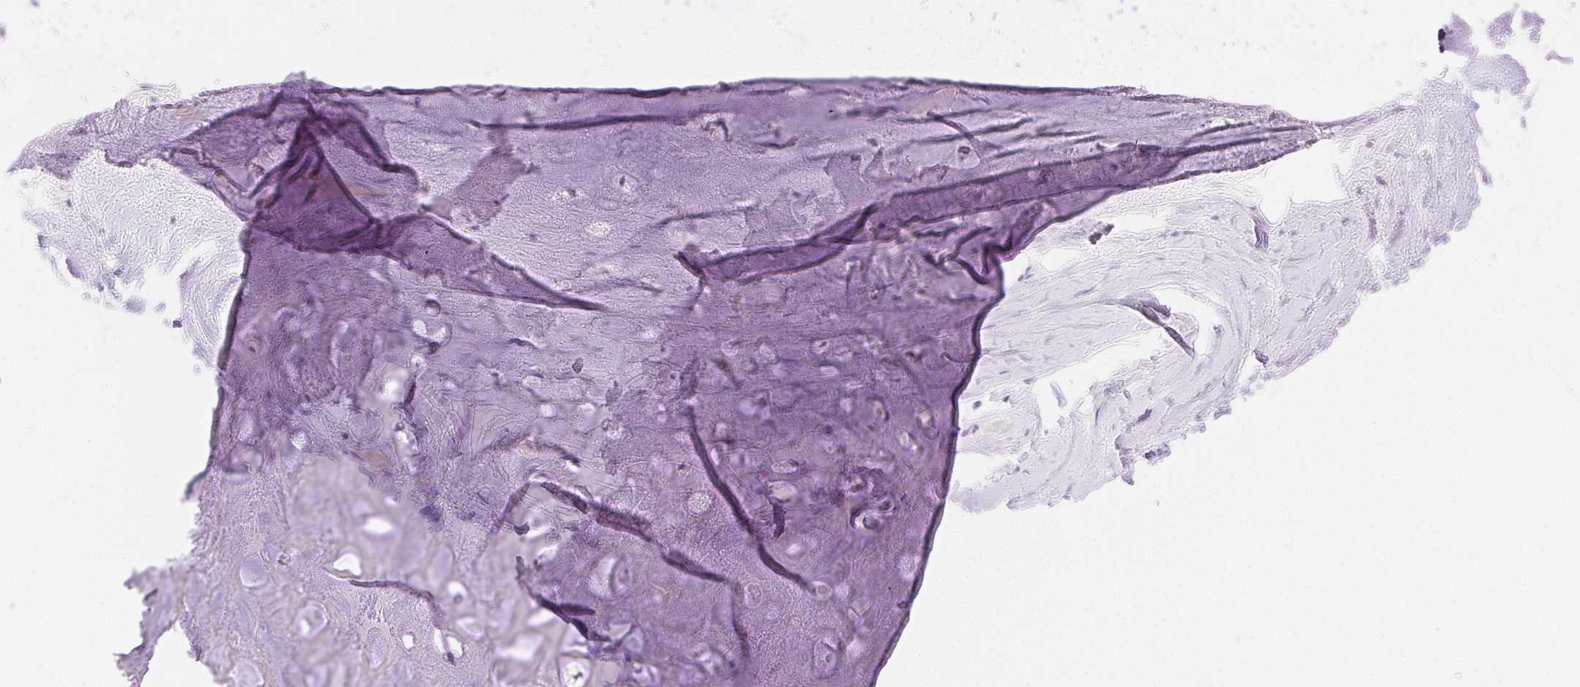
{"staining": {"intensity": "negative", "quantity": "none", "location": "none"}, "tissue": "soft tissue", "cell_type": "Chondrocytes", "image_type": "normal", "snomed": [{"axis": "morphology", "description": "Normal tissue, NOS"}, {"axis": "topography", "description": "Cartilage tissue"}], "caption": "A high-resolution histopathology image shows IHC staining of unremarkable soft tissue, which exhibits no significant positivity in chondrocytes. (Immunohistochemistry (ihc), brightfield microscopy, high magnification).", "gene": "SPACA4", "patient": {"sex": "male", "age": 57}}